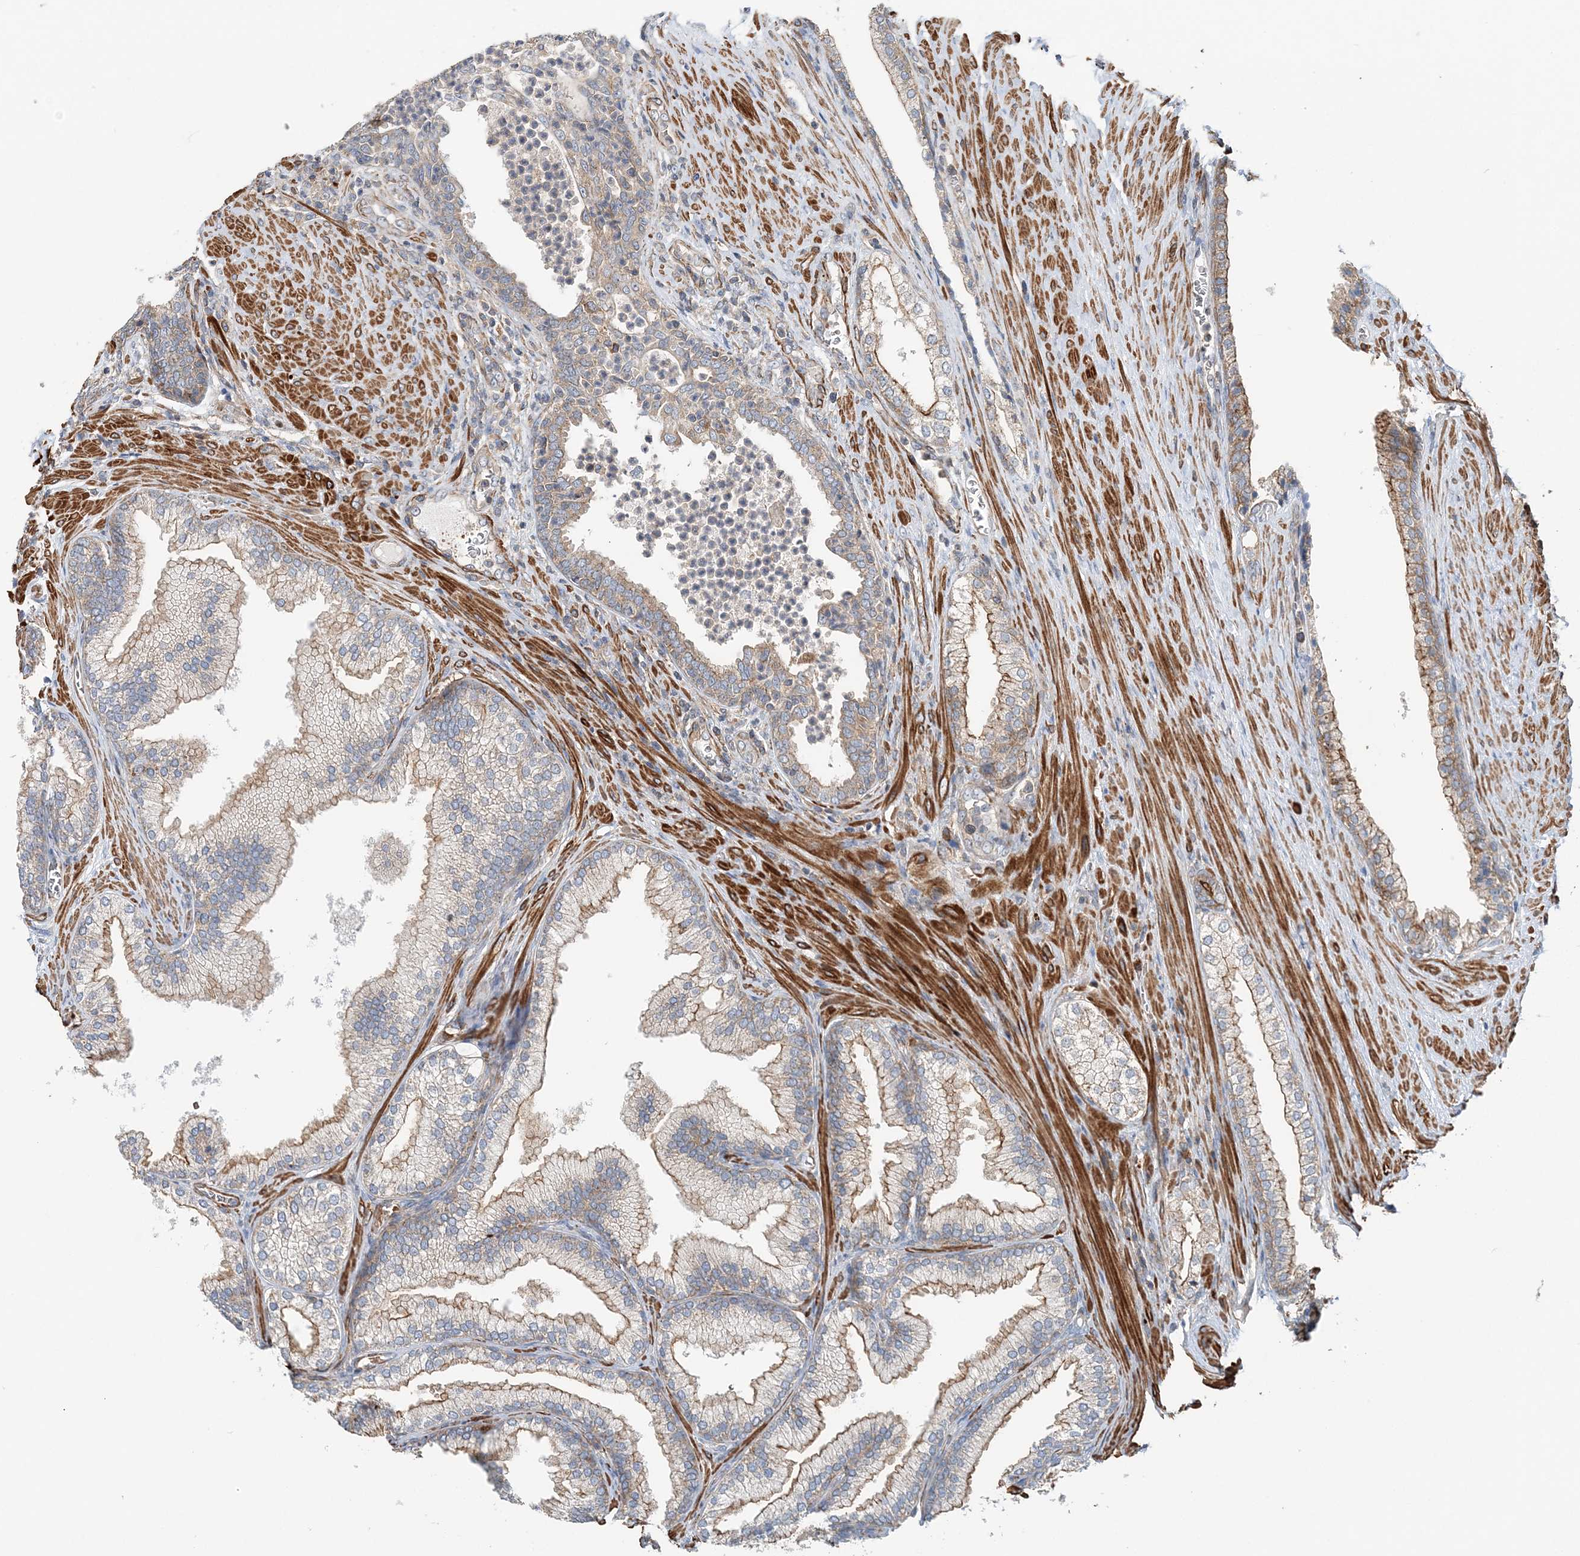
{"staining": {"intensity": "weak", "quantity": "25%-75%", "location": "cytoplasmic/membranous"}, "tissue": "prostate", "cell_type": "Glandular cells", "image_type": "normal", "snomed": [{"axis": "morphology", "description": "Normal tissue, NOS"}, {"axis": "topography", "description": "Prostate"}], "caption": "High-power microscopy captured an immunohistochemistry micrograph of benign prostate, revealing weak cytoplasmic/membranous expression in about 25%-75% of glandular cells. The staining is performed using DAB brown chromogen to label protein expression. The nuclei are counter-stained blue using hematoxylin.", "gene": "TTI1", "patient": {"sex": "male", "age": 76}}